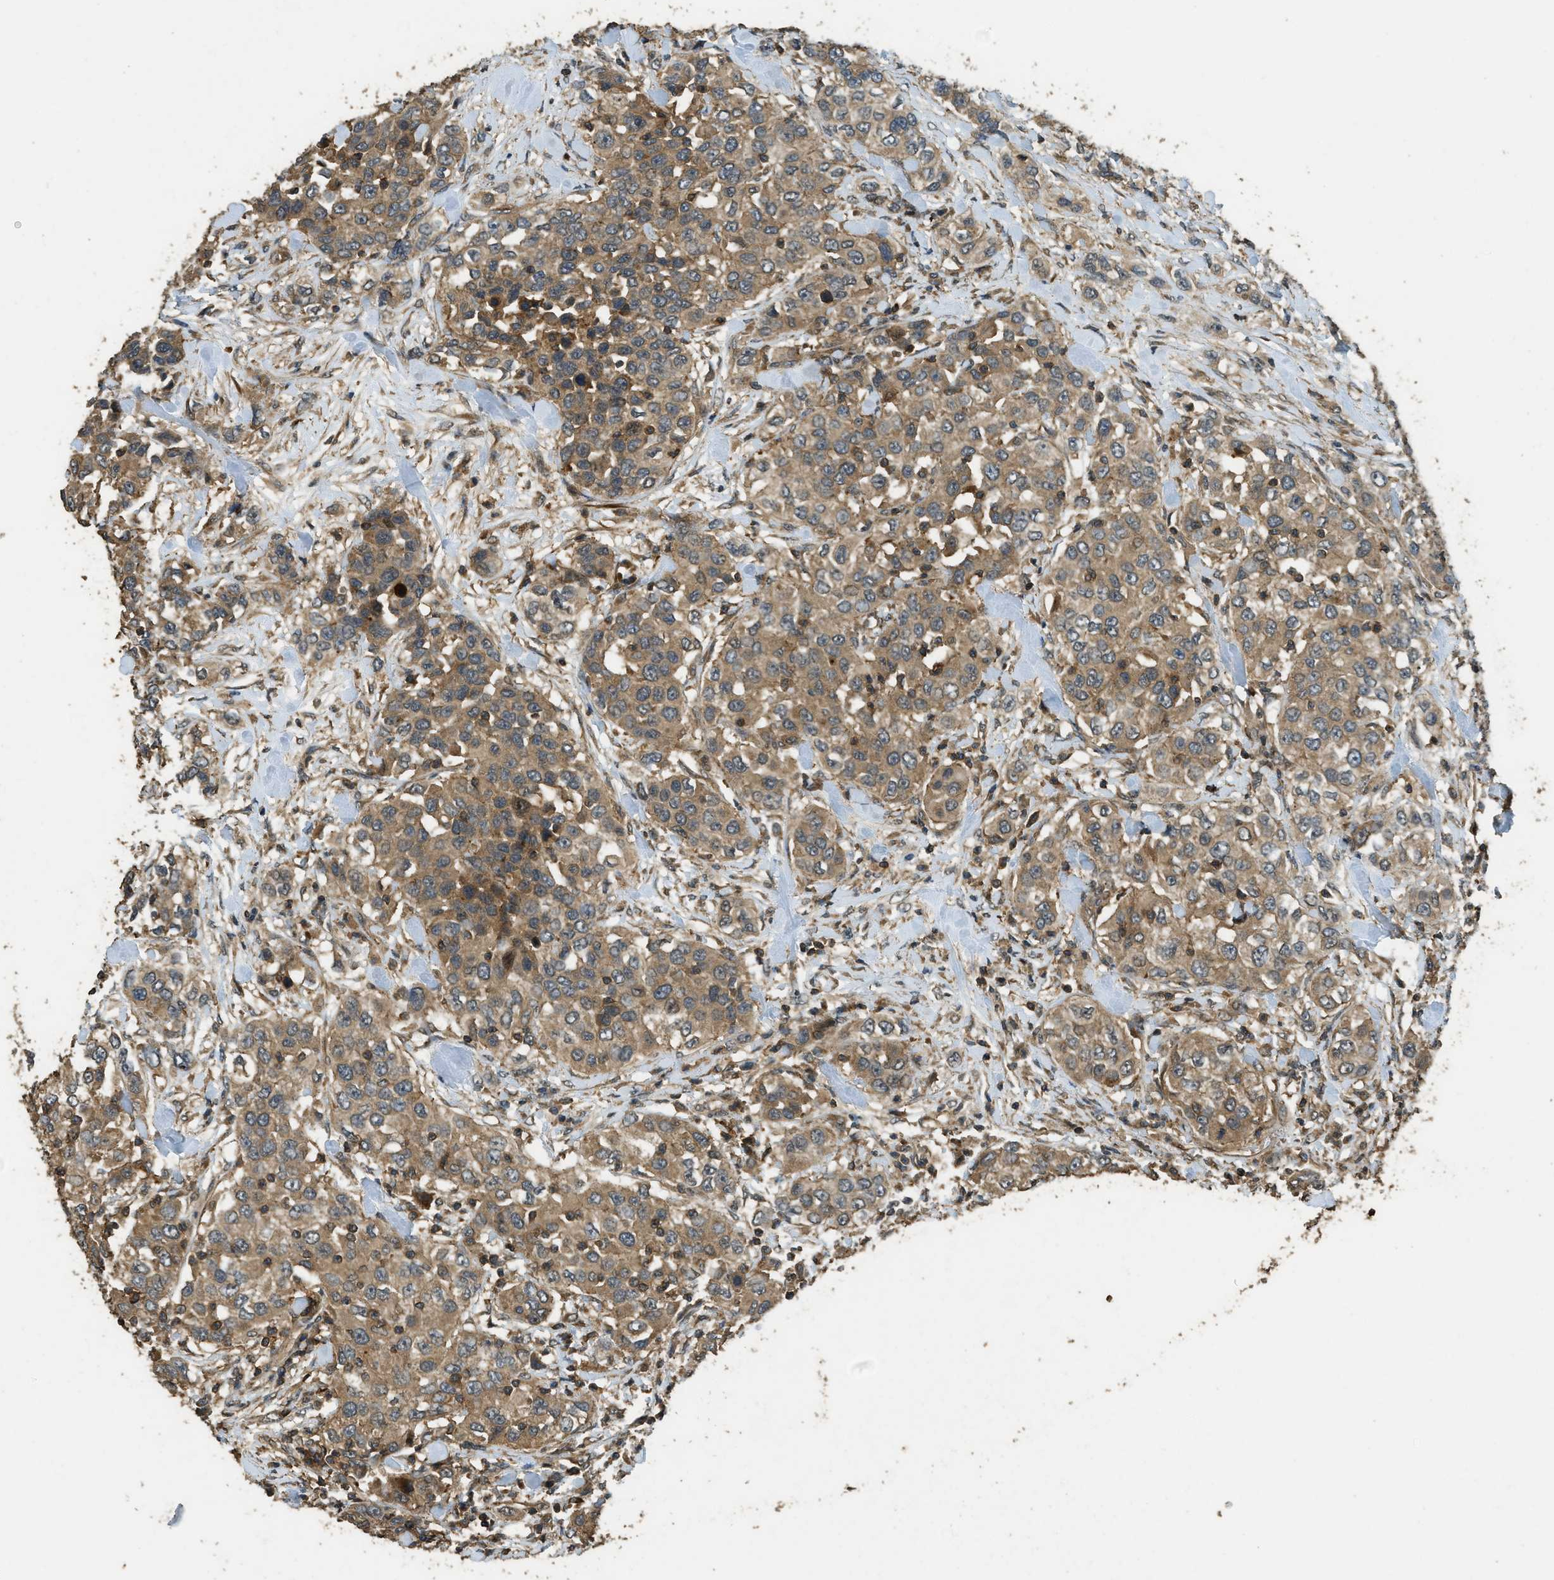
{"staining": {"intensity": "moderate", "quantity": ">75%", "location": "cytoplasmic/membranous"}, "tissue": "urothelial cancer", "cell_type": "Tumor cells", "image_type": "cancer", "snomed": [{"axis": "morphology", "description": "Urothelial carcinoma, High grade"}, {"axis": "topography", "description": "Urinary bladder"}], "caption": "Human urothelial carcinoma (high-grade) stained with a protein marker demonstrates moderate staining in tumor cells.", "gene": "PPP6R3", "patient": {"sex": "female", "age": 80}}